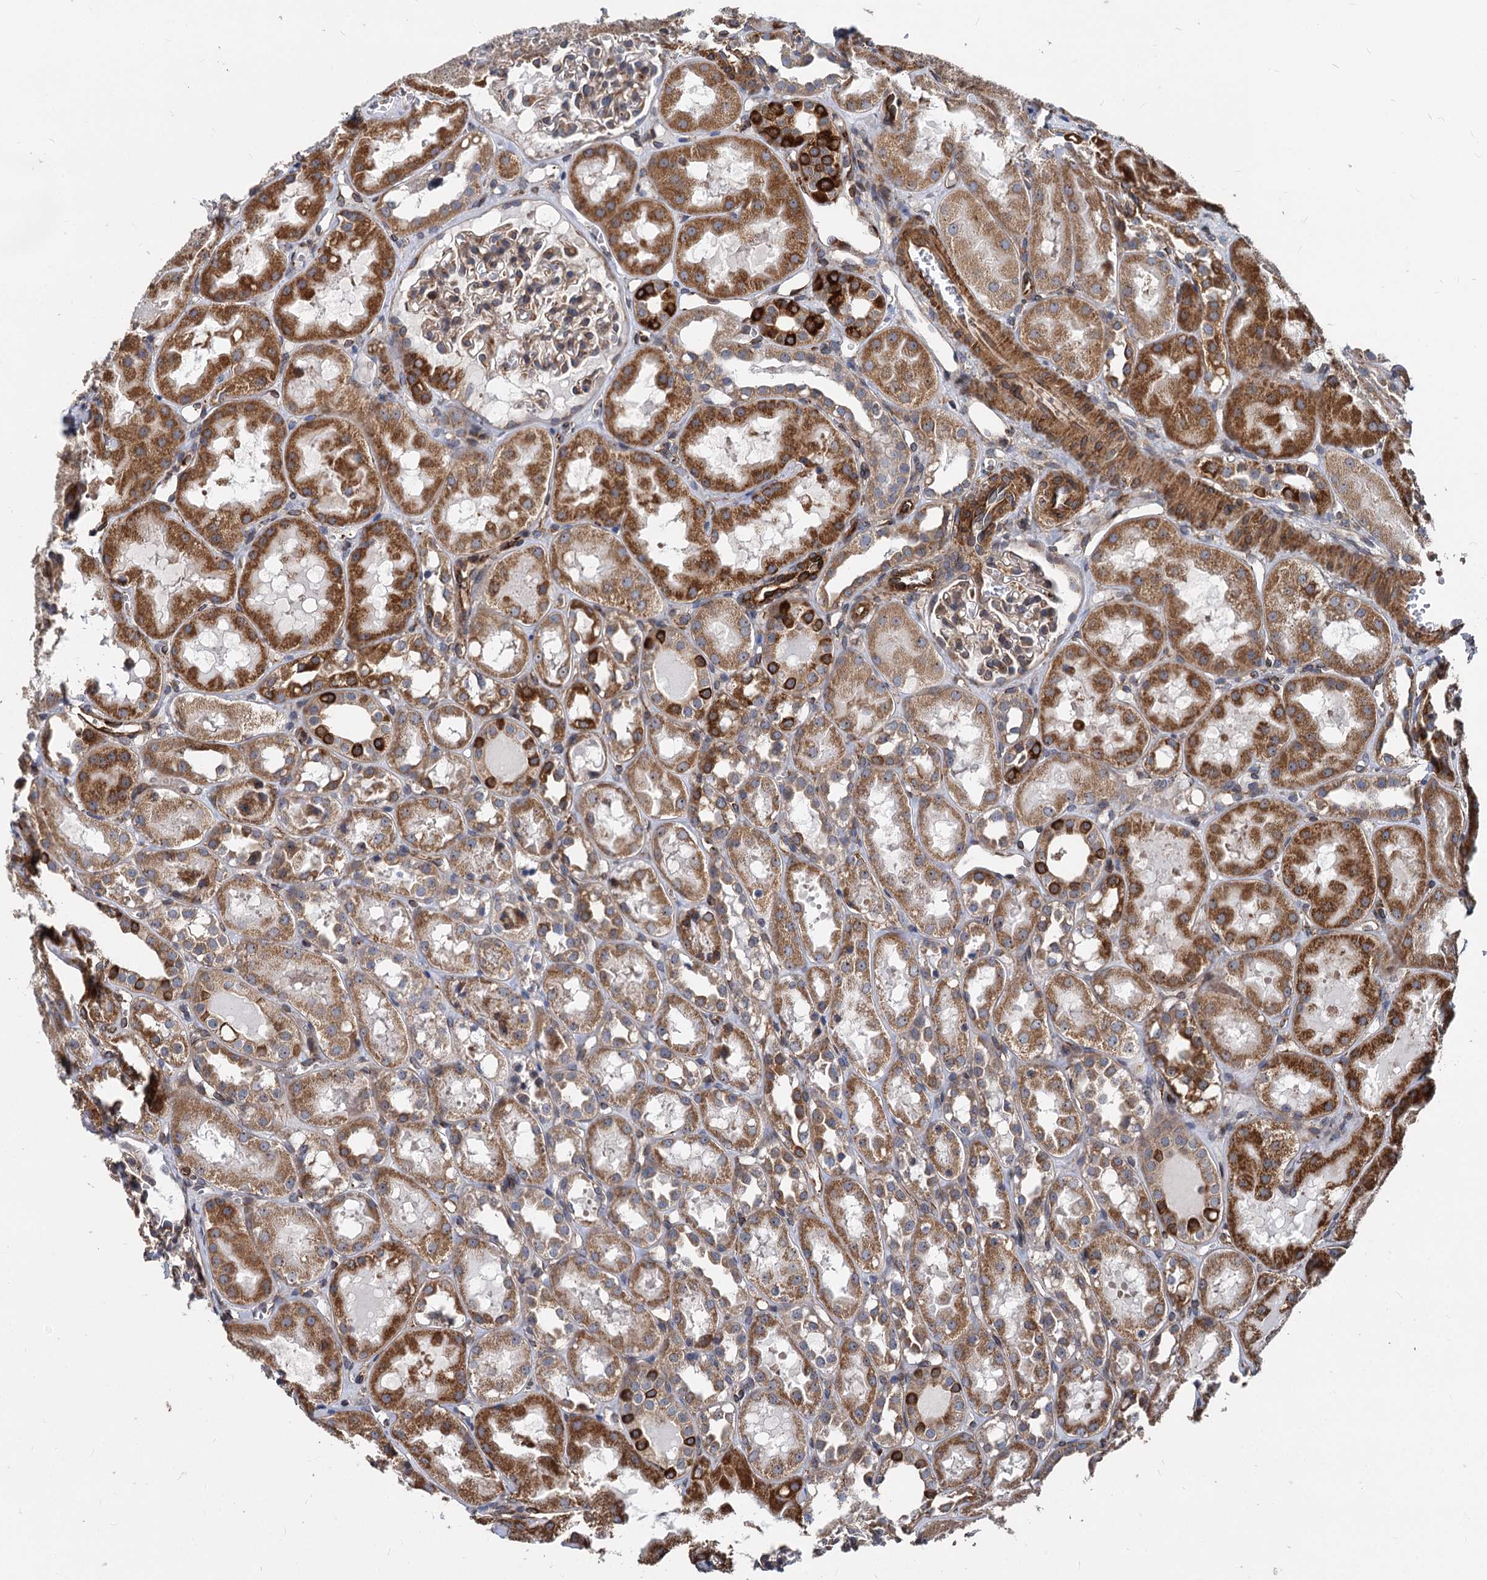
{"staining": {"intensity": "weak", "quantity": ">75%", "location": "cytoplasmic/membranous"}, "tissue": "kidney", "cell_type": "Cells in glomeruli", "image_type": "normal", "snomed": [{"axis": "morphology", "description": "Normal tissue, NOS"}, {"axis": "topography", "description": "Kidney"}], "caption": "Weak cytoplasmic/membranous positivity is seen in about >75% of cells in glomeruli in benign kidney.", "gene": "STIM1", "patient": {"sex": "male", "age": 16}}